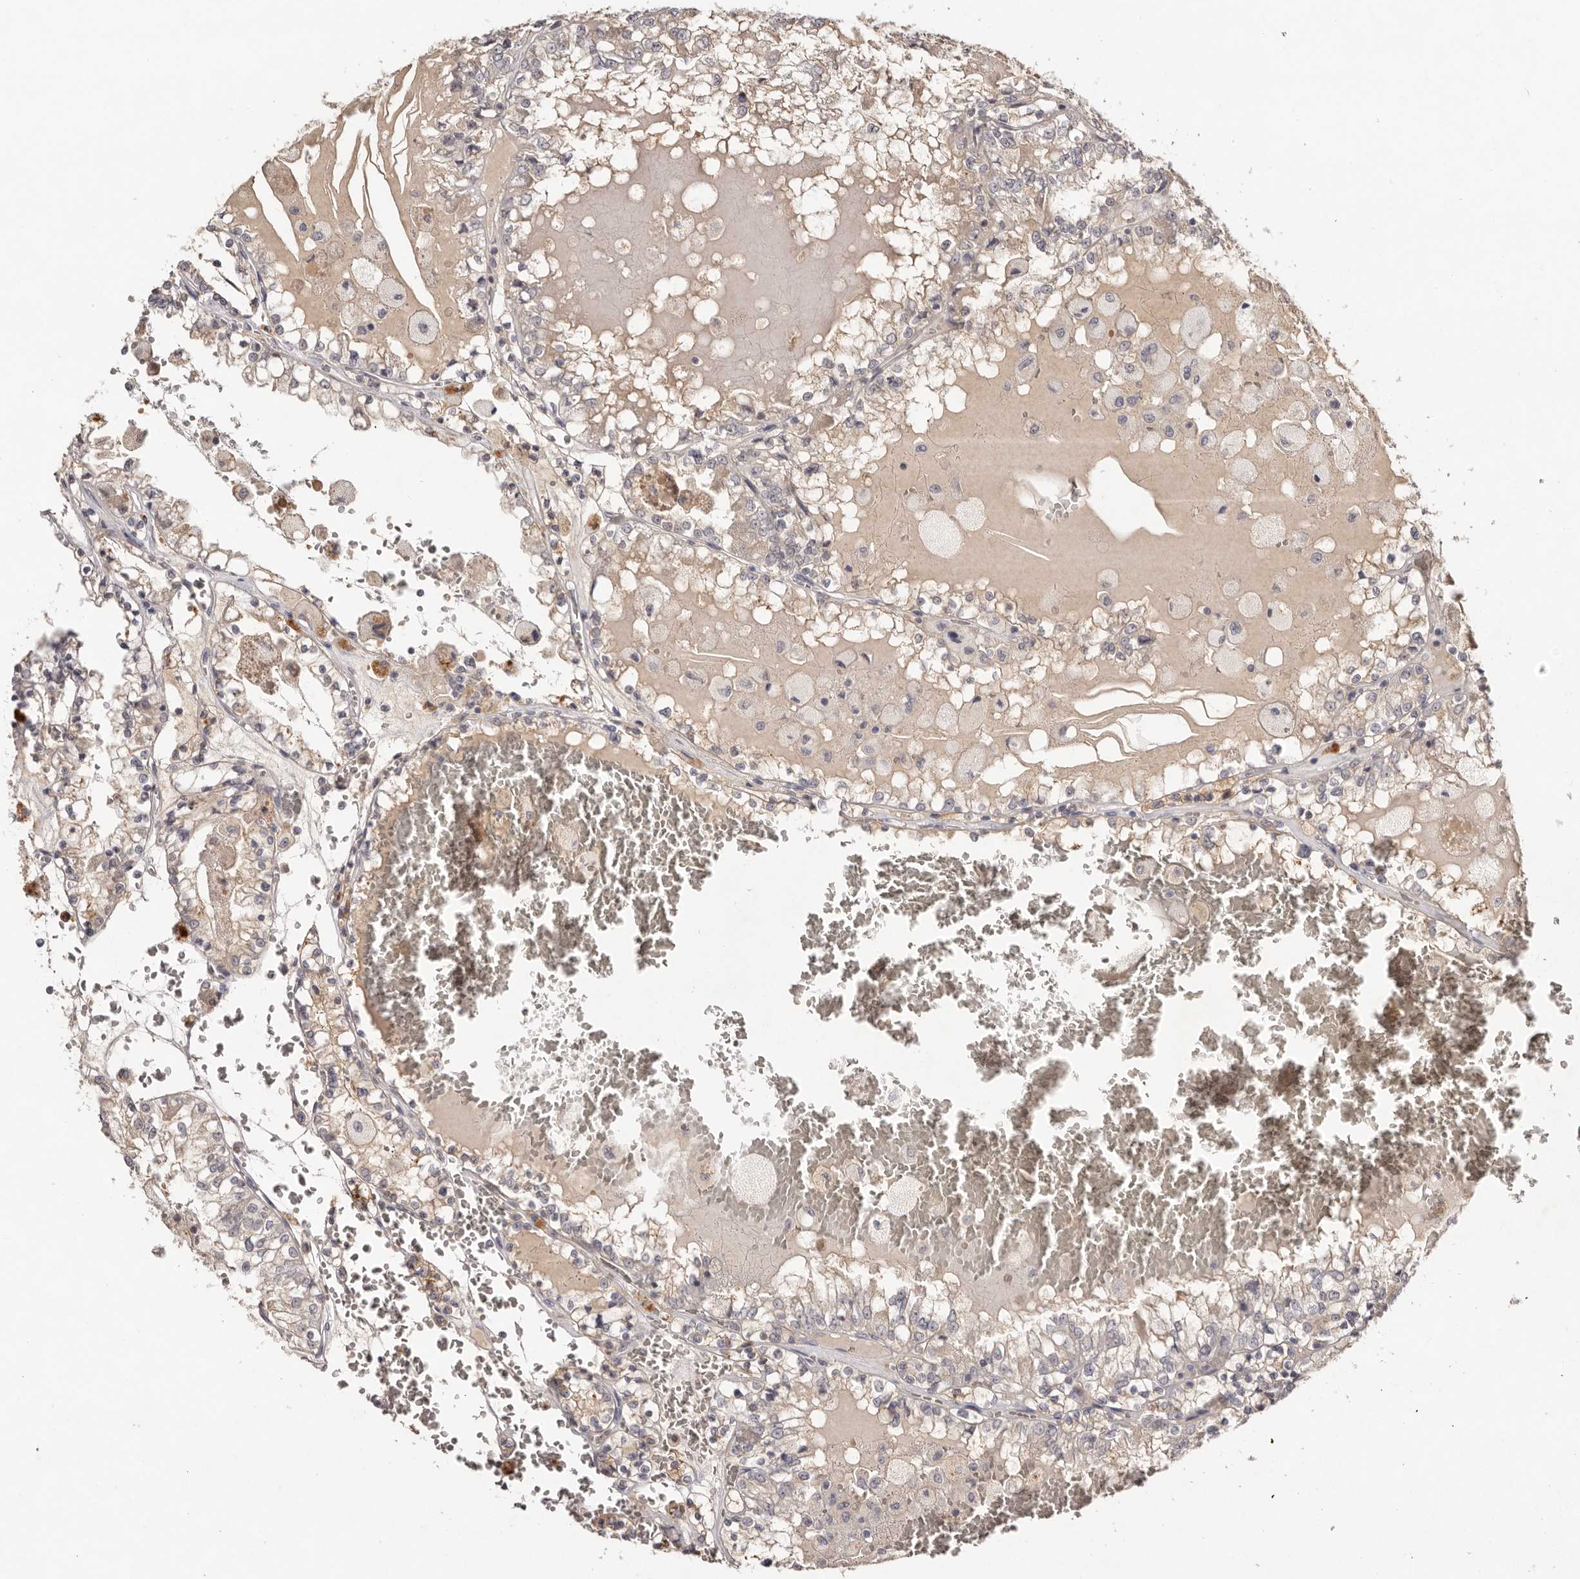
{"staining": {"intensity": "negative", "quantity": "none", "location": "none"}, "tissue": "renal cancer", "cell_type": "Tumor cells", "image_type": "cancer", "snomed": [{"axis": "morphology", "description": "Adenocarcinoma, NOS"}, {"axis": "topography", "description": "Kidney"}], "caption": "This is a histopathology image of immunohistochemistry (IHC) staining of adenocarcinoma (renal), which shows no positivity in tumor cells.", "gene": "SCUBE2", "patient": {"sex": "female", "age": 56}}